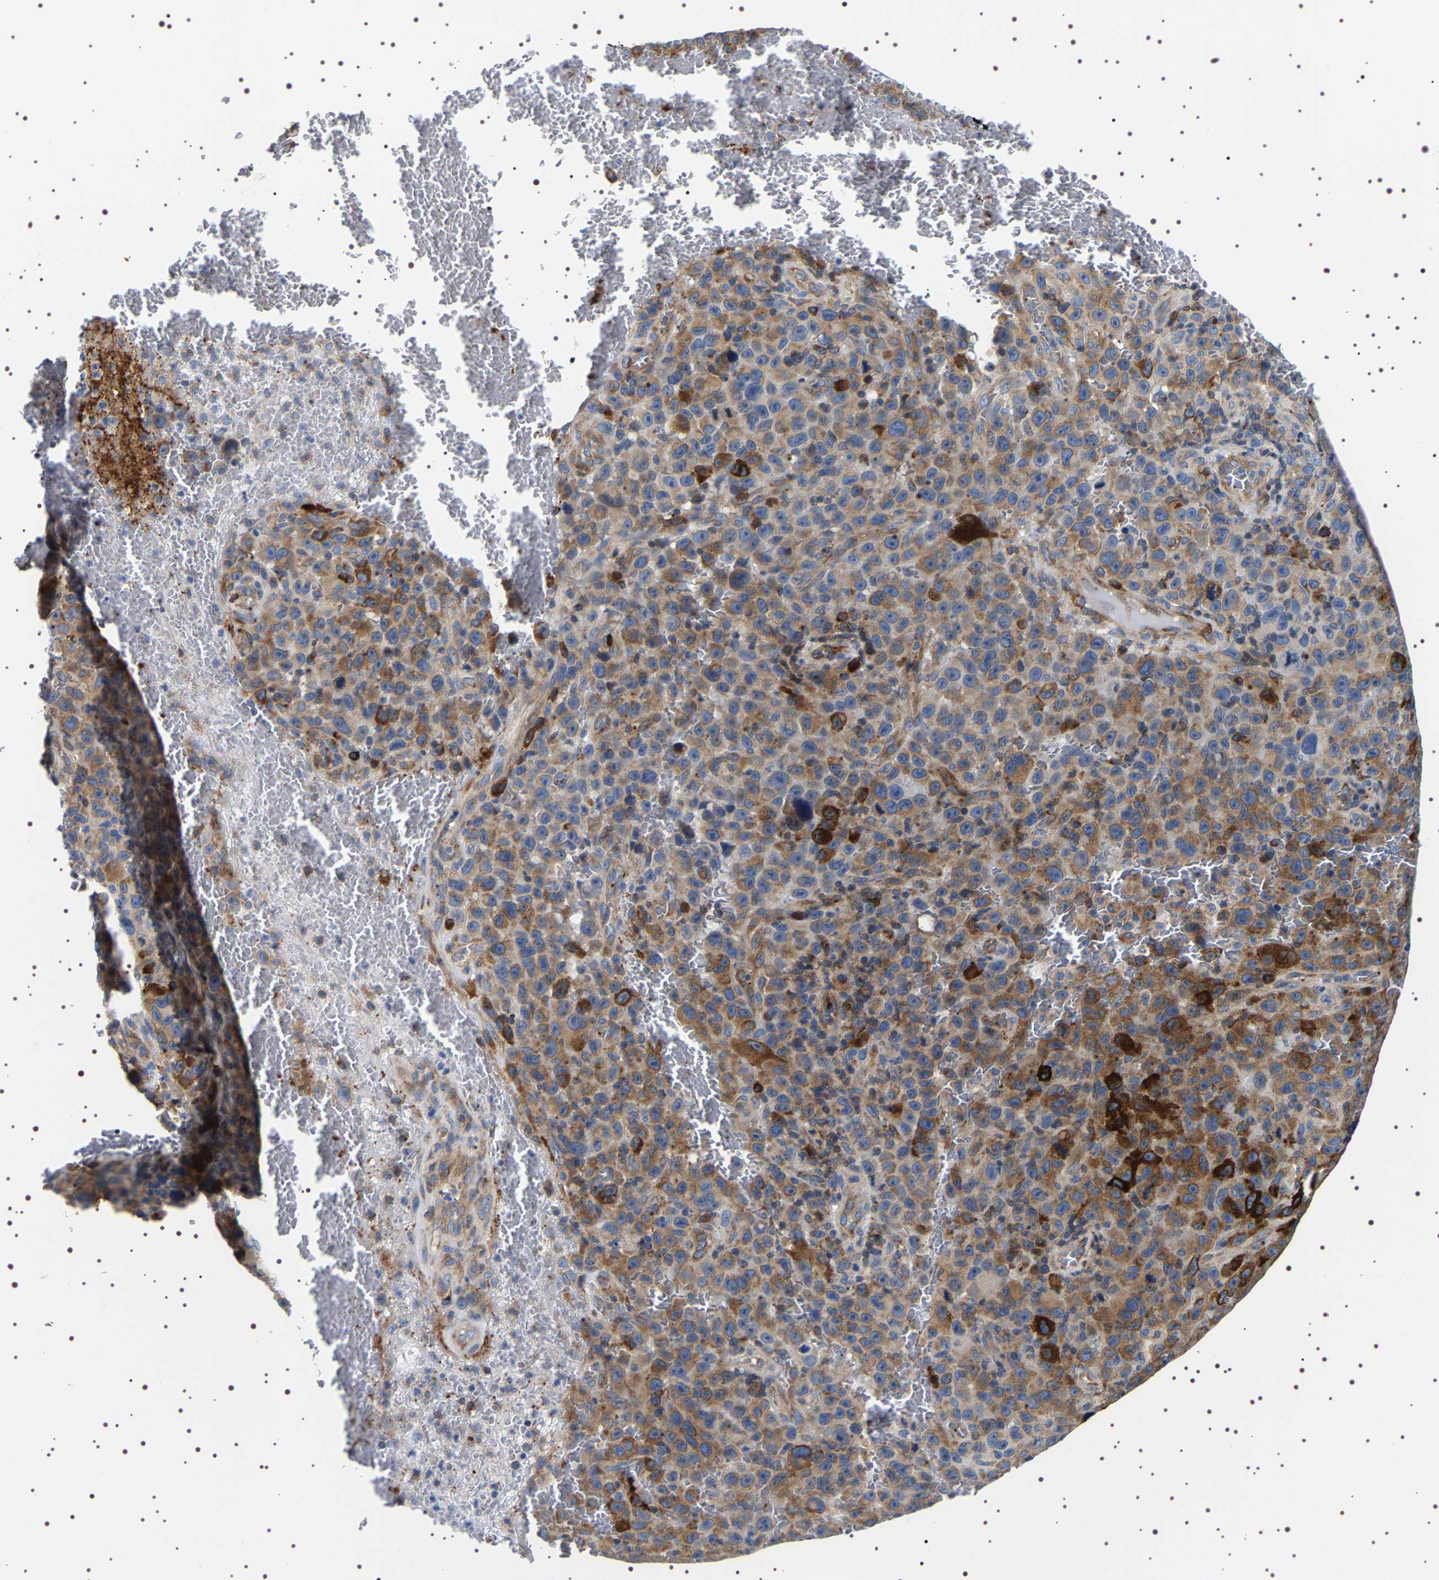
{"staining": {"intensity": "moderate", "quantity": ">75%", "location": "cytoplasmic/membranous"}, "tissue": "melanoma", "cell_type": "Tumor cells", "image_type": "cancer", "snomed": [{"axis": "morphology", "description": "Malignant melanoma, NOS"}, {"axis": "topography", "description": "Skin"}], "caption": "Immunohistochemistry micrograph of neoplastic tissue: human melanoma stained using IHC reveals medium levels of moderate protein expression localized specifically in the cytoplasmic/membranous of tumor cells, appearing as a cytoplasmic/membranous brown color.", "gene": "SQLE", "patient": {"sex": "female", "age": 82}}